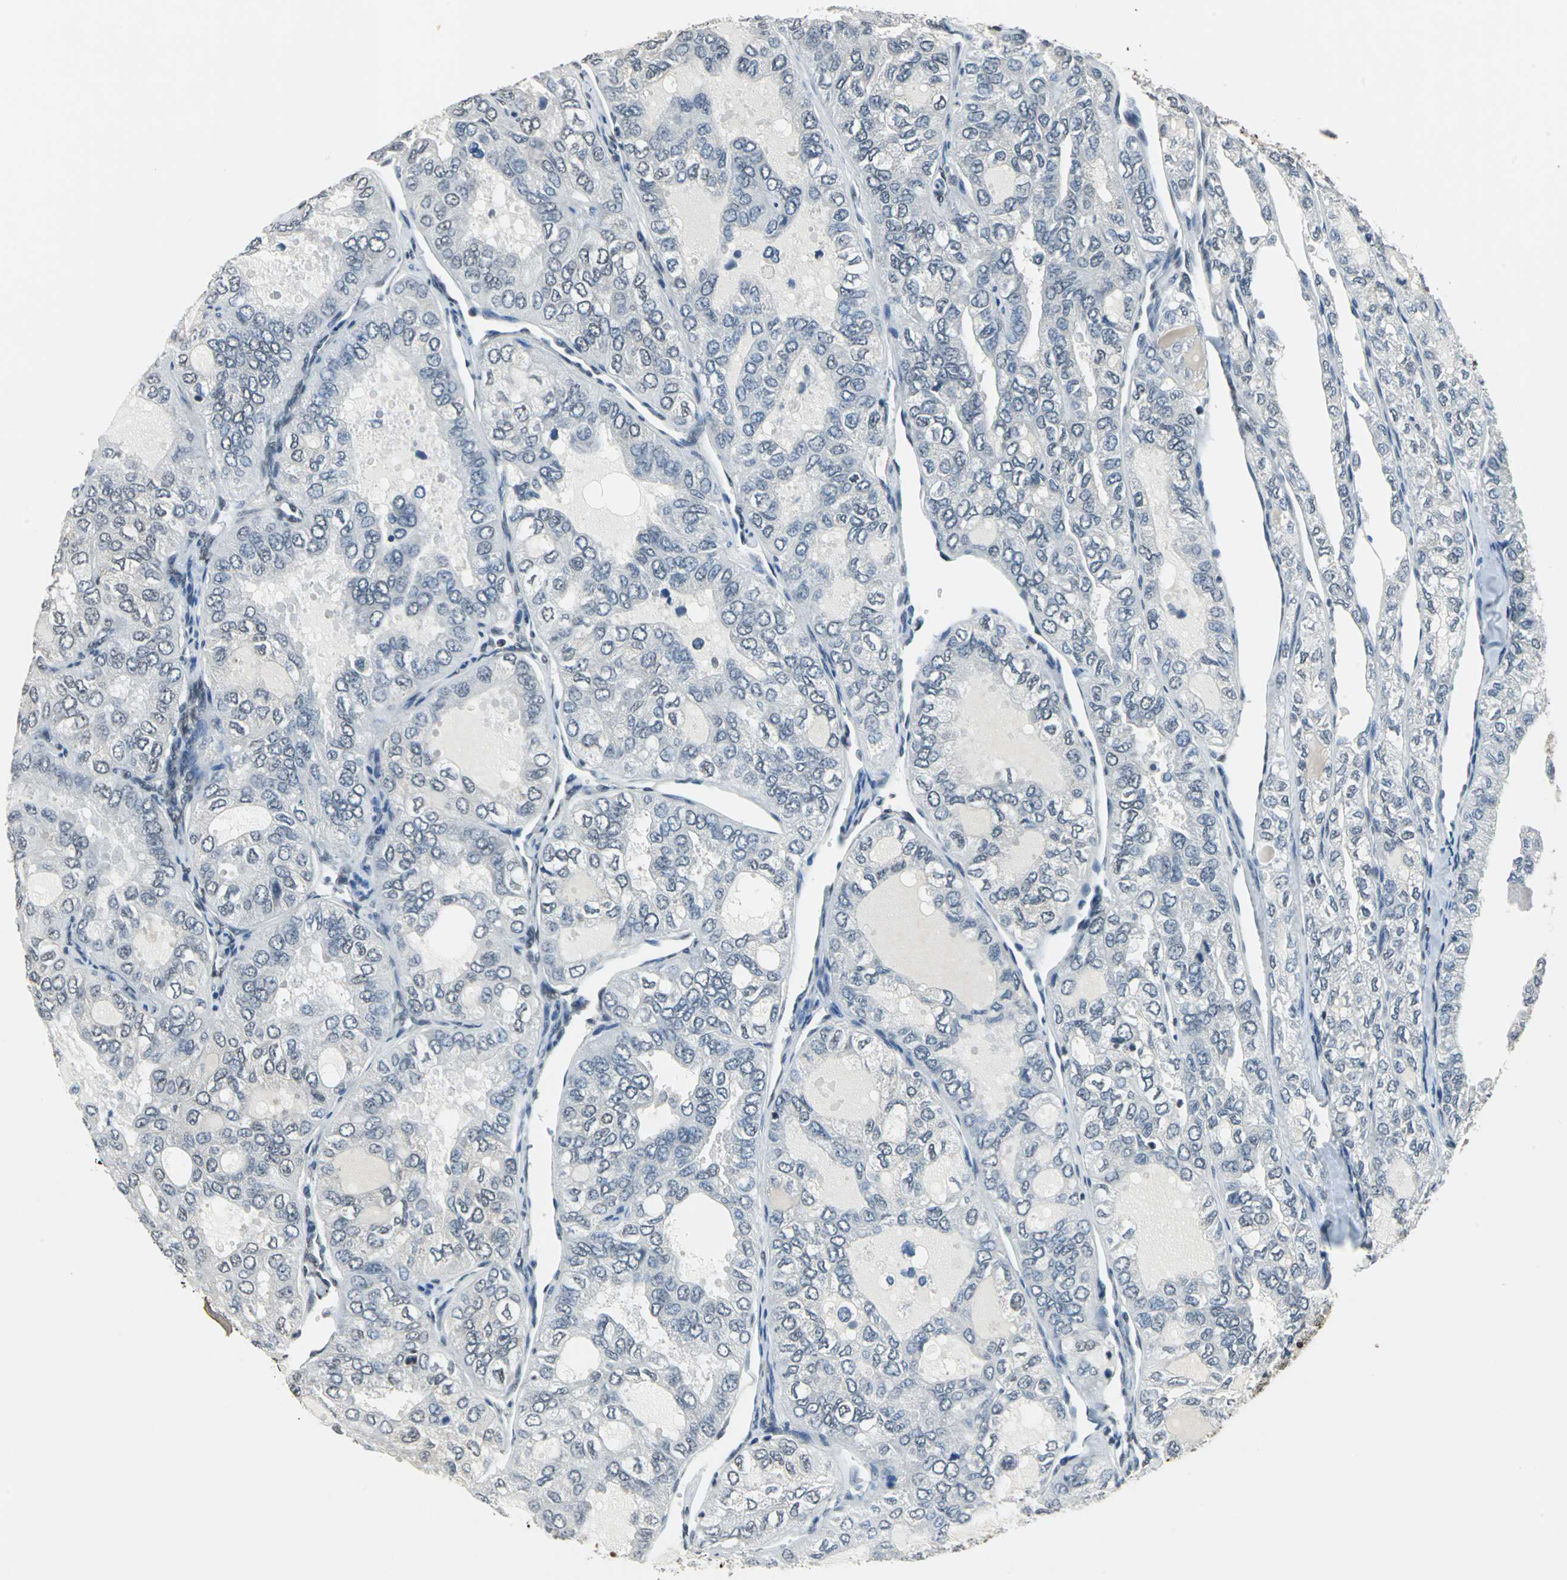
{"staining": {"intensity": "weak", "quantity": "<25%", "location": "nuclear"}, "tissue": "thyroid cancer", "cell_type": "Tumor cells", "image_type": "cancer", "snomed": [{"axis": "morphology", "description": "Follicular adenoma carcinoma, NOS"}, {"axis": "topography", "description": "Thyroid gland"}], "caption": "This is an immunohistochemistry (IHC) micrograph of human thyroid follicular adenoma carcinoma. There is no positivity in tumor cells.", "gene": "RBM14", "patient": {"sex": "male", "age": 75}}